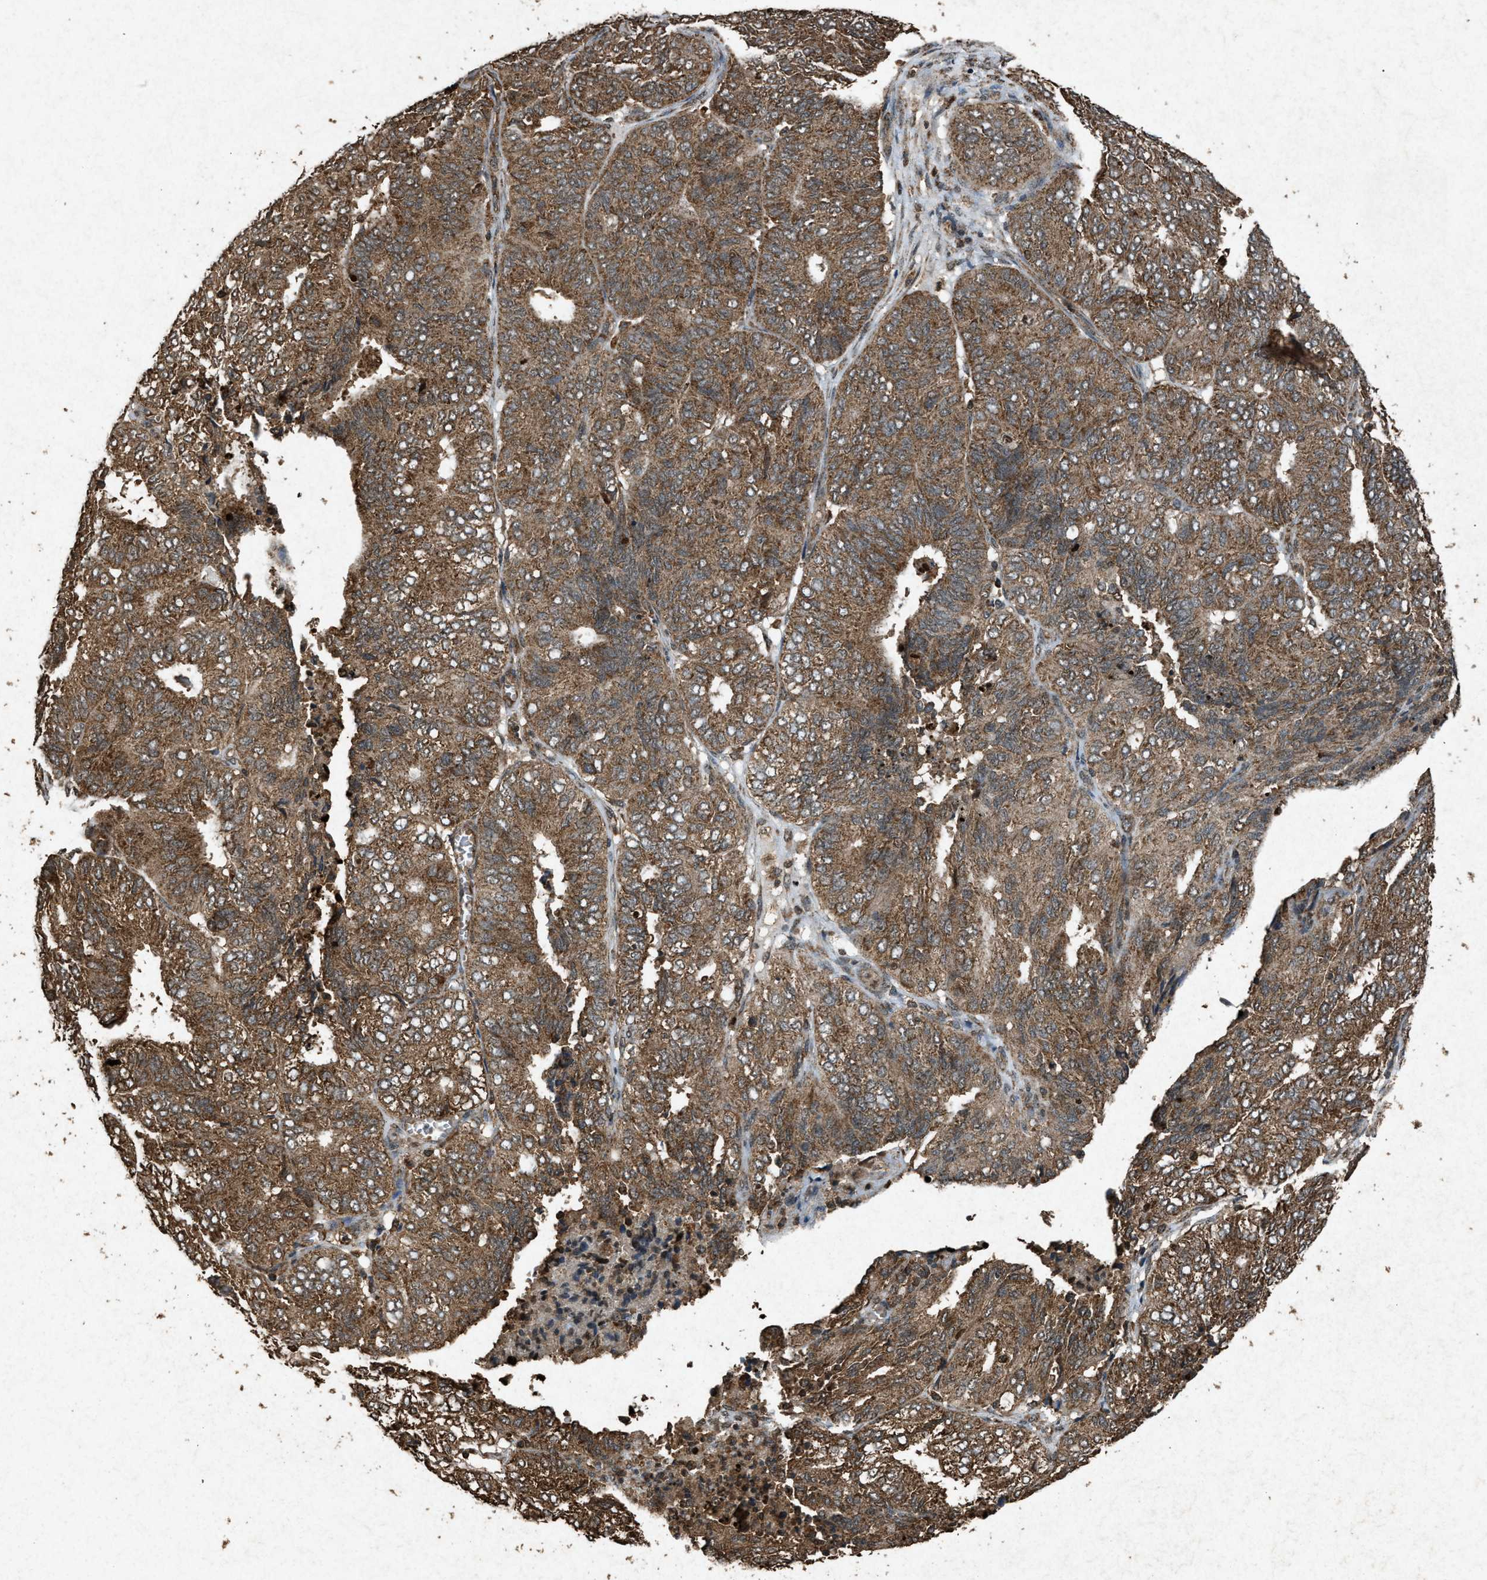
{"staining": {"intensity": "moderate", "quantity": ">75%", "location": "cytoplasmic/membranous"}, "tissue": "endometrial cancer", "cell_type": "Tumor cells", "image_type": "cancer", "snomed": [{"axis": "morphology", "description": "Adenocarcinoma, NOS"}, {"axis": "topography", "description": "Uterus"}], "caption": "A high-resolution micrograph shows immunohistochemistry staining of endometrial cancer, which displays moderate cytoplasmic/membranous expression in approximately >75% of tumor cells.", "gene": "OAS1", "patient": {"sex": "female", "age": 60}}